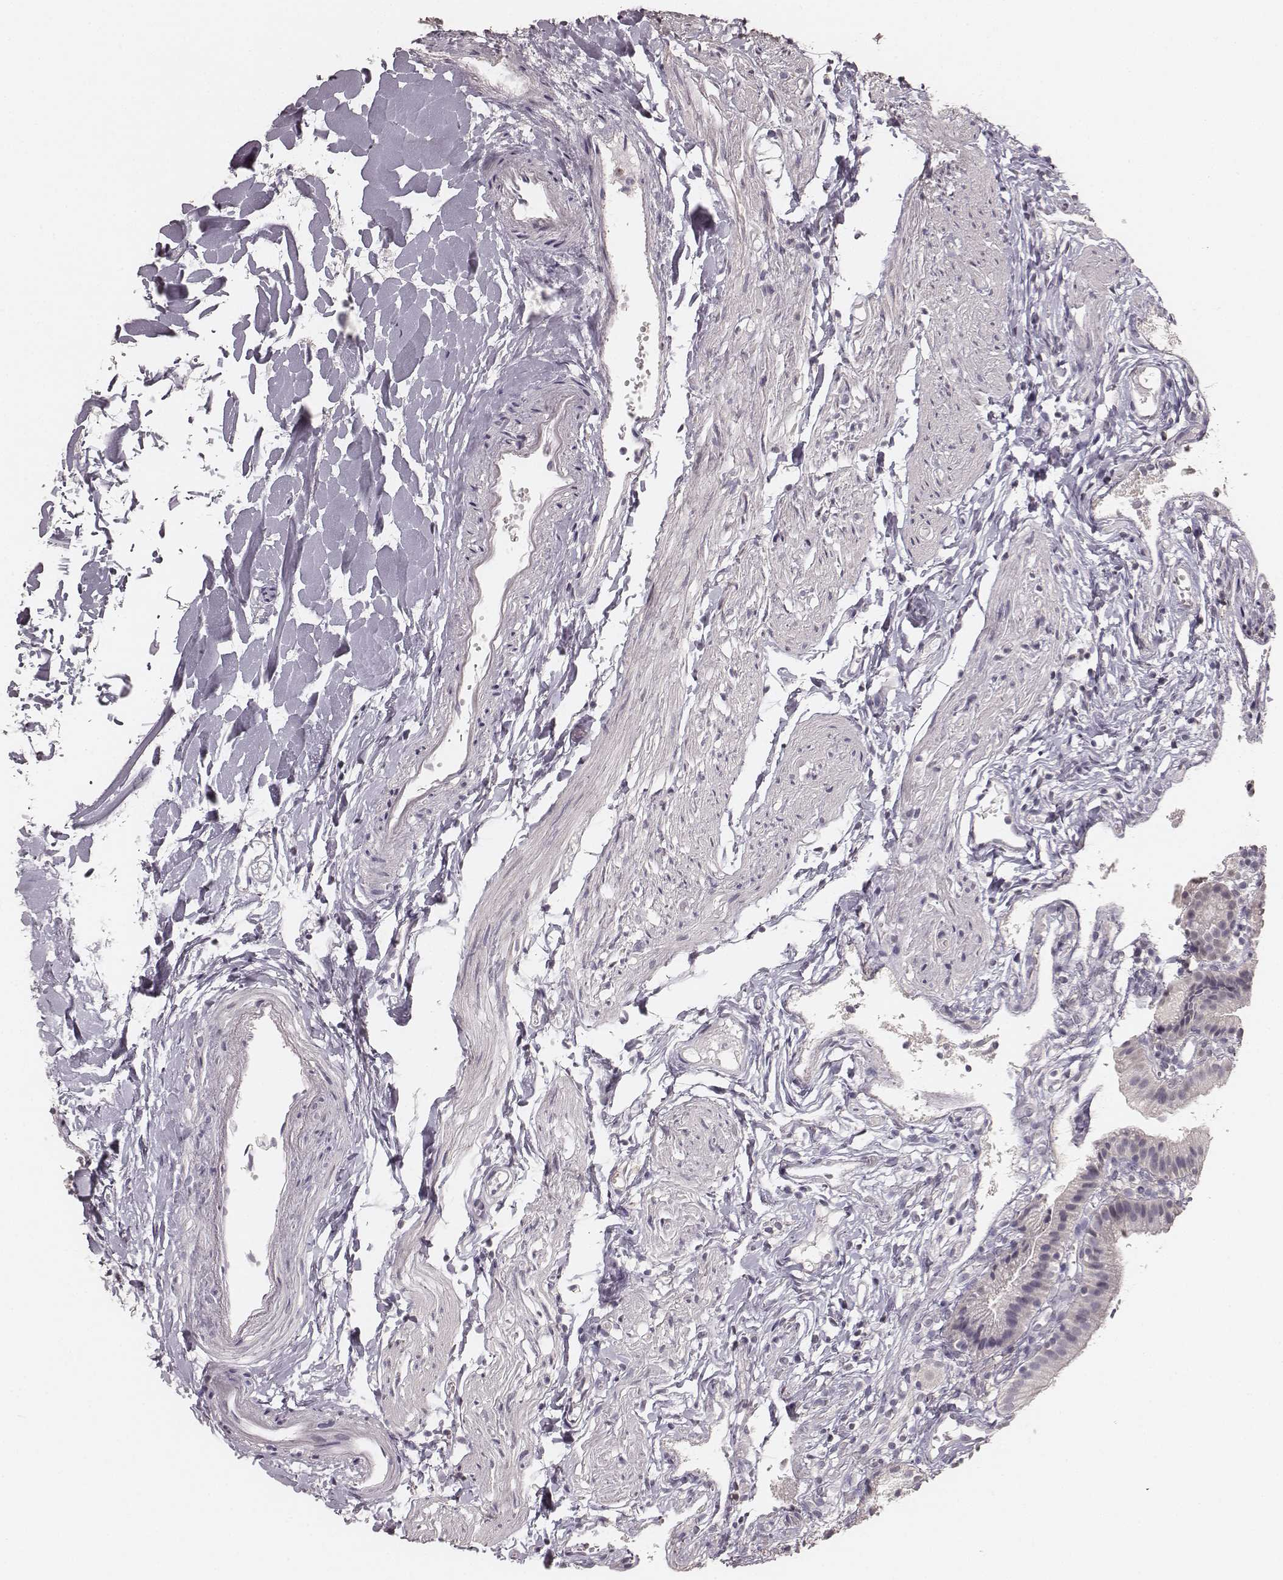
{"staining": {"intensity": "negative", "quantity": "none", "location": "none"}, "tissue": "gallbladder", "cell_type": "Glandular cells", "image_type": "normal", "snomed": [{"axis": "morphology", "description": "Normal tissue, NOS"}, {"axis": "topography", "description": "Gallbladder"}], "caption": "Glandular cells are negative for protein expression in normal human gallbladder. Nuclei are stained in blue.", "gene": "LY6K", "patient": {"sex": "female", "age": 47}}